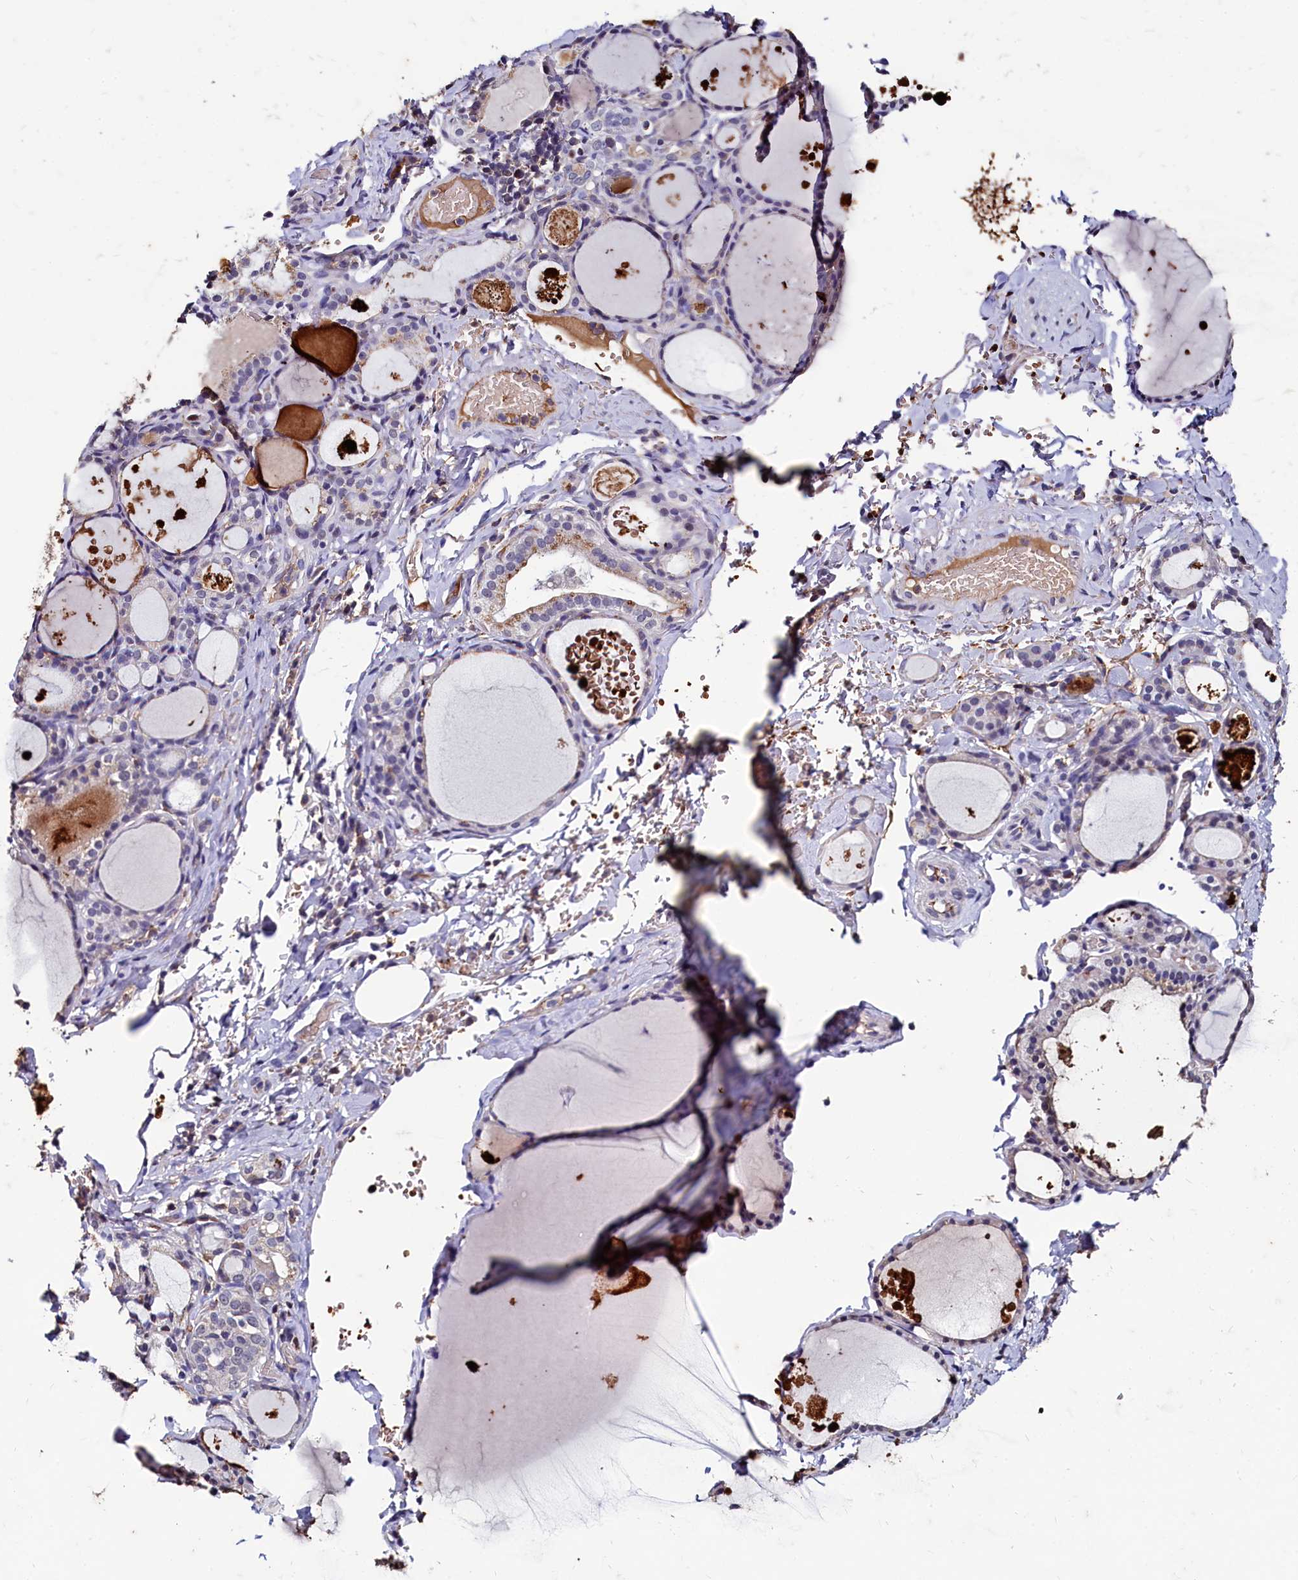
{"staining": {"intensity": "weak", "quantity": "<25%", "location": "cytoplasmic/membranous"}, "tissue": "thyroid gland", "cell_type": "Glandular cells", "image_type": "normal", "snomed": [{"axis": "morphology", "description": "Normal tissue, NOS"}, {"axis": "topography", "description": "Thyroid gland"}], "caption": "This is an IHC micrograph of benign thyroid gland. There is no expression in glandular cells.", "gene": "CSTPP1", "patient": {"sex": "male", "age": 56}}